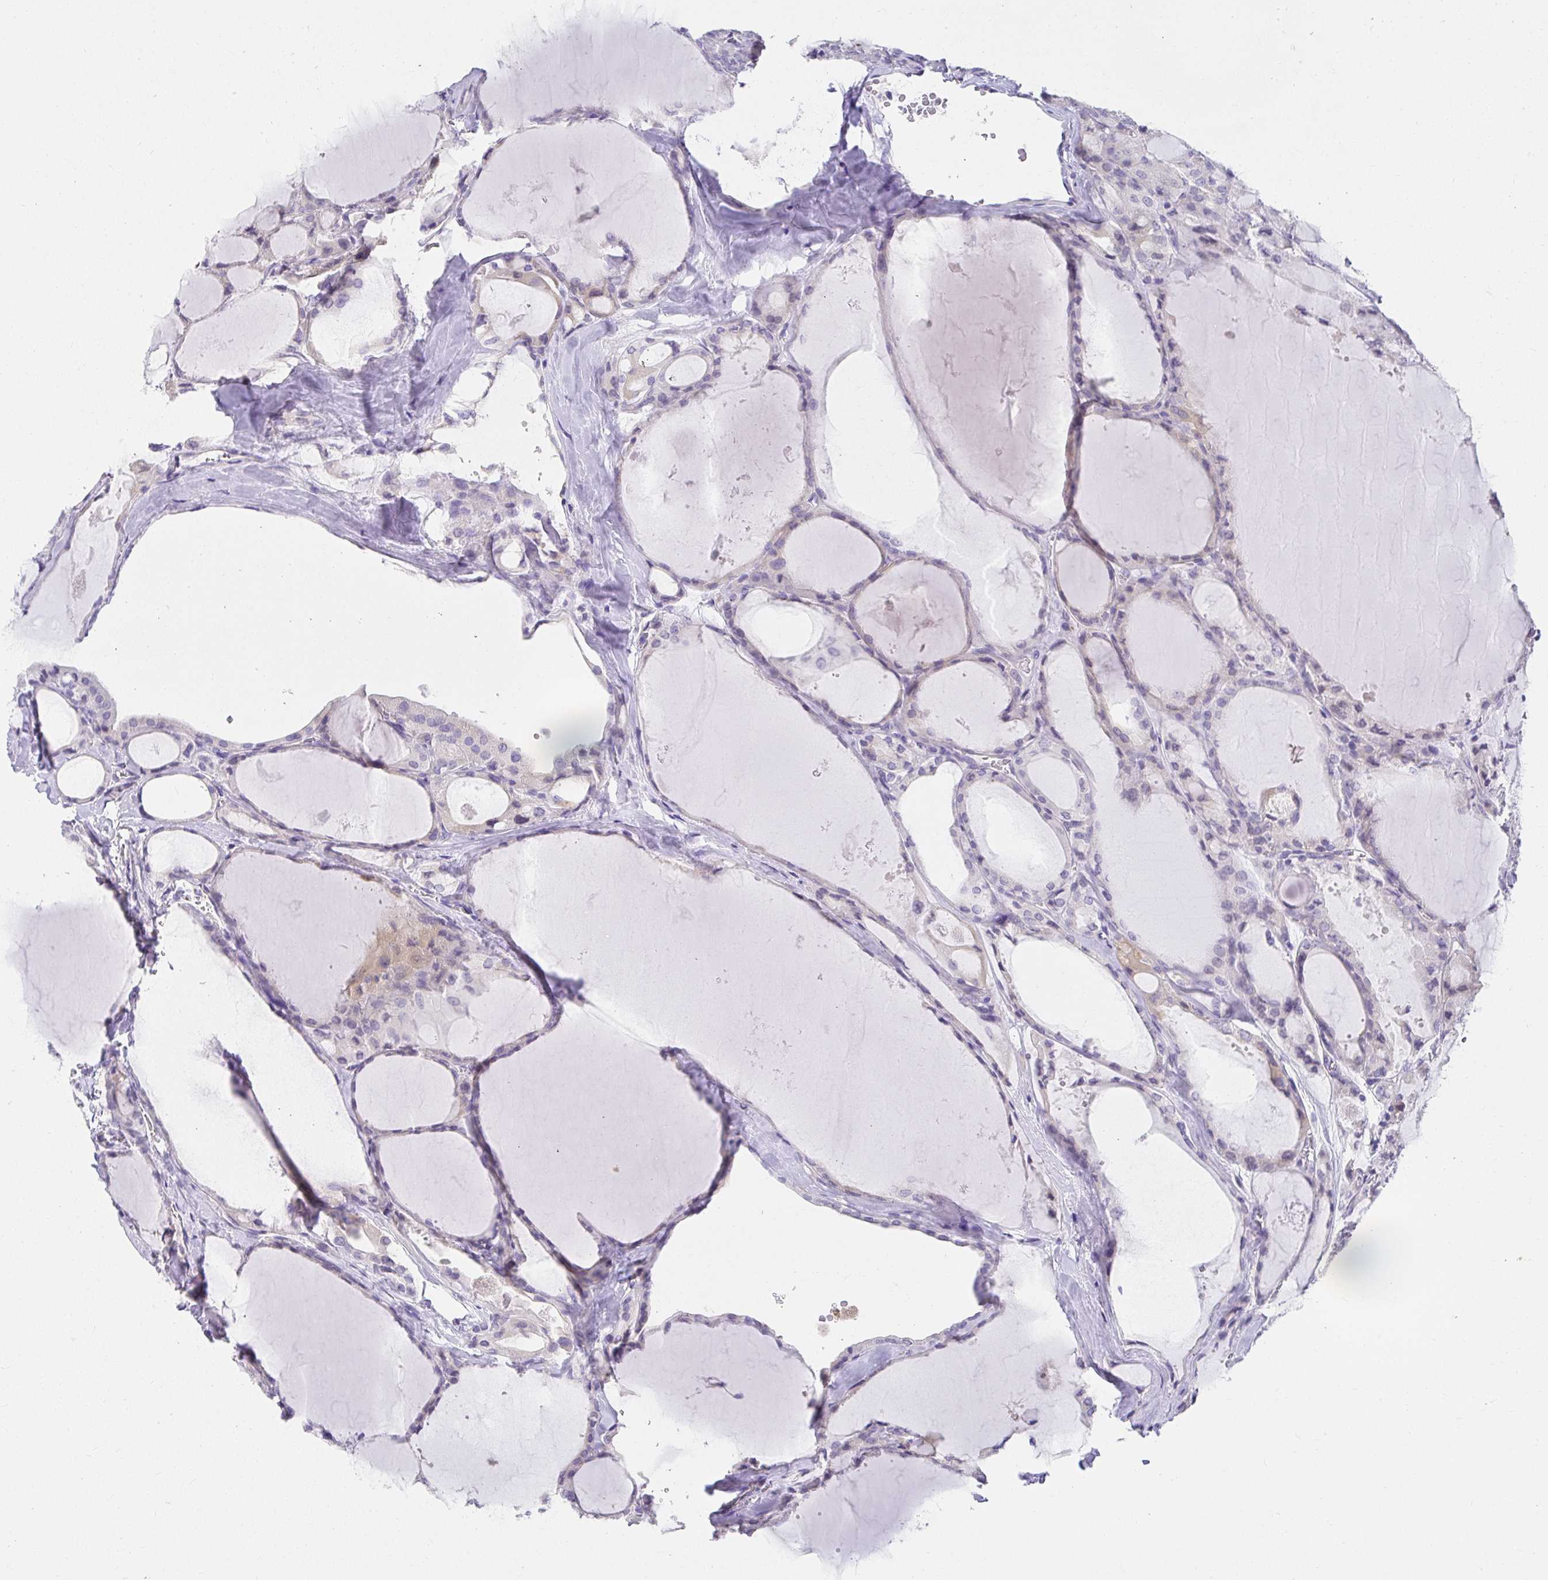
{"staining": {"intensity": "negative", "quantity": "none", "location": "none"}, "tissue": "thyroid cancer", "cell_type": "Tumor cells", "image_type": "cancer", "snomed": [{"axis": "morphology", "description": "Papillary adenocarcinoma, NOS"}, {"axis": "topography", "description": "Thyroid gland"}], "caption": "IHC histopathology image of human papillary adenocarcinoma (thyroid) stained for a protein (brown), which demonstrates no positivity in tumor cells.", "gene": "VGLL1", "patient": {"sex": "male", "age": 87}}